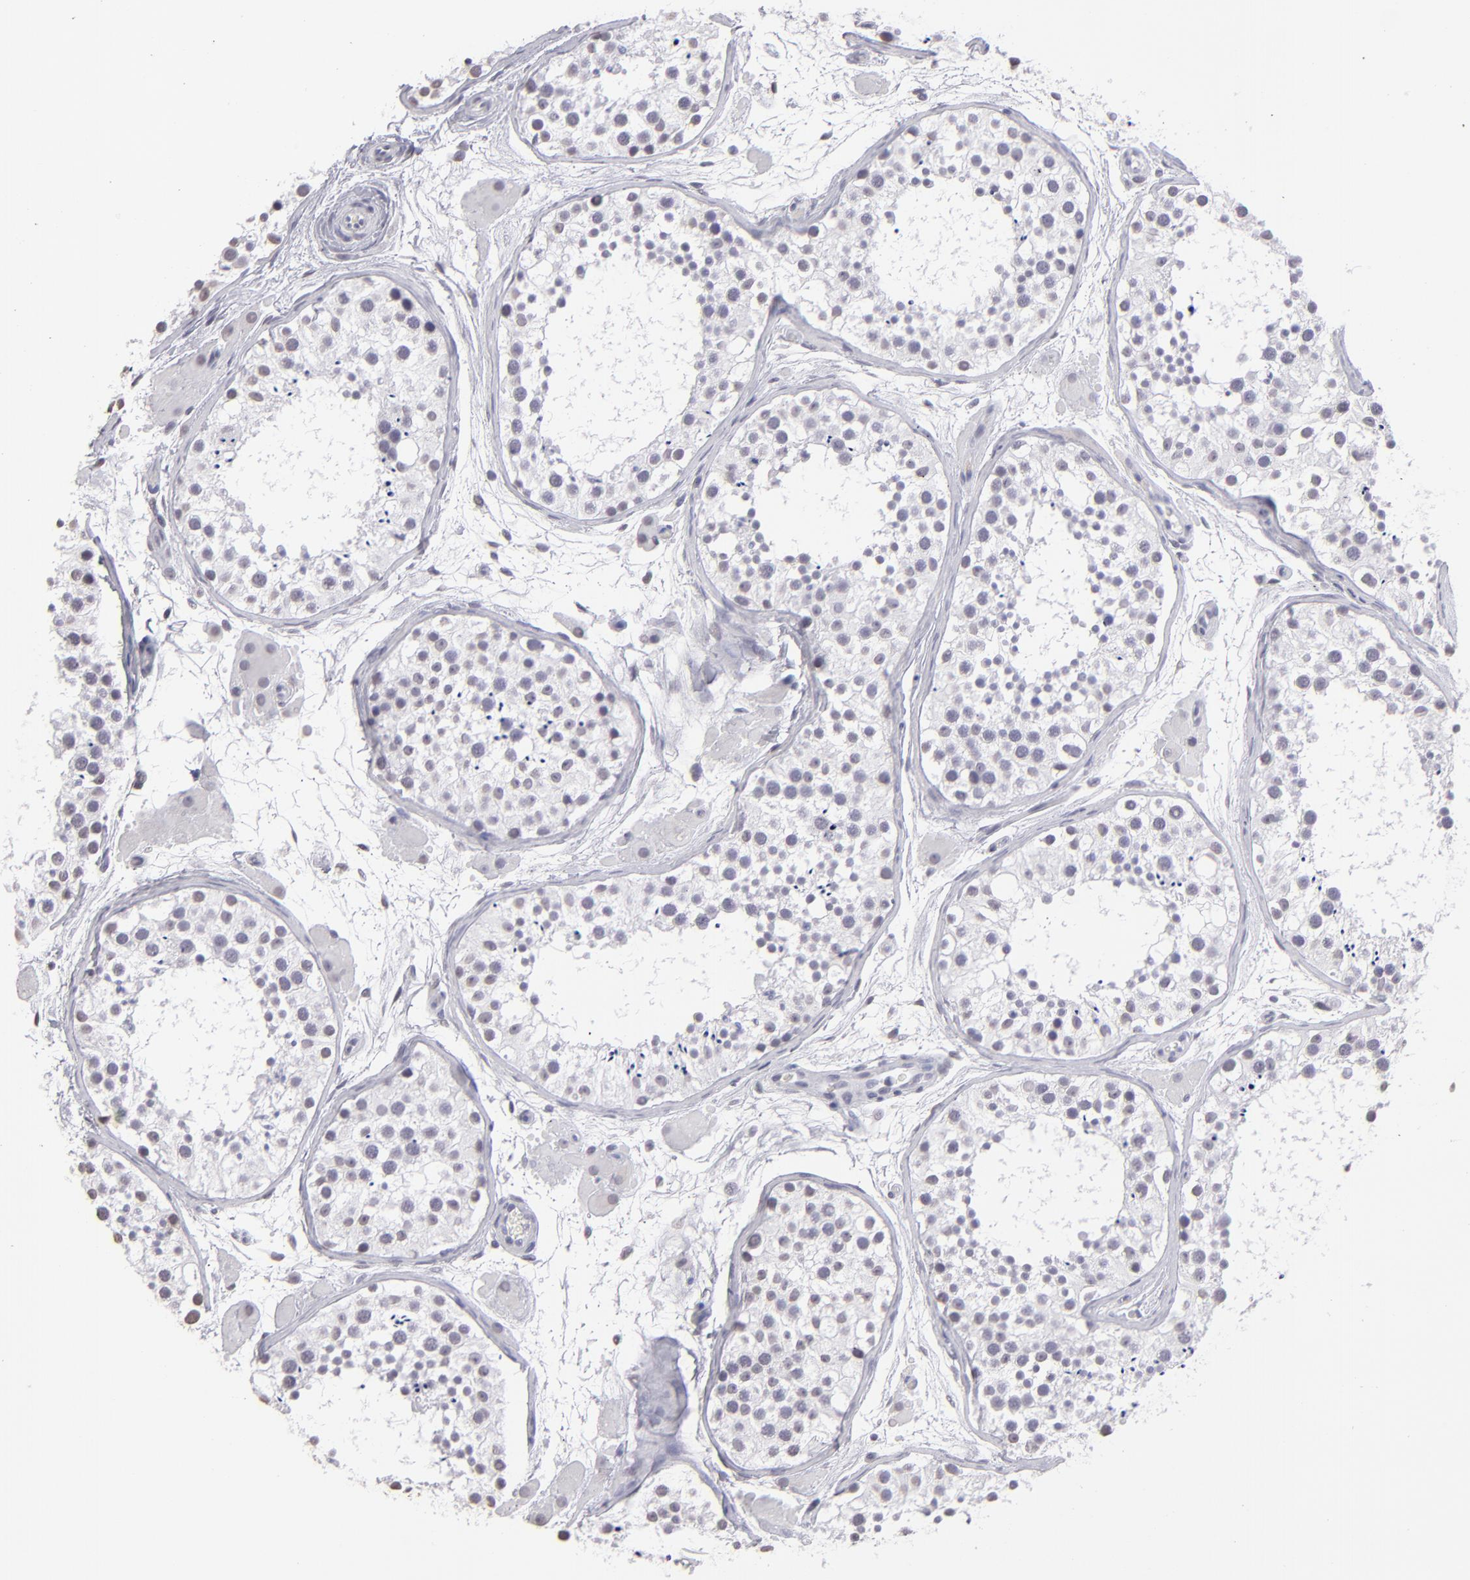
{"staining": {"intensity": "negative", "quantity": "none", "location": "none"}, "tissue": "testis", "cell_type": "Cells in seminiferous ducts", "image_type": "normal", "snomed": [{"axis": "morphology", "description": "Normal tissue, NOS"}, {"axis": "topography", "description": "Testis"}], "caption": "An immunohistochemistry (IHC) micrograph of unremarkable testis is shown. There is no staining in cells in seminiferous ducts of testis.", "gene": "ALDOB", "patient": {"sex": "male", "age": 29}}